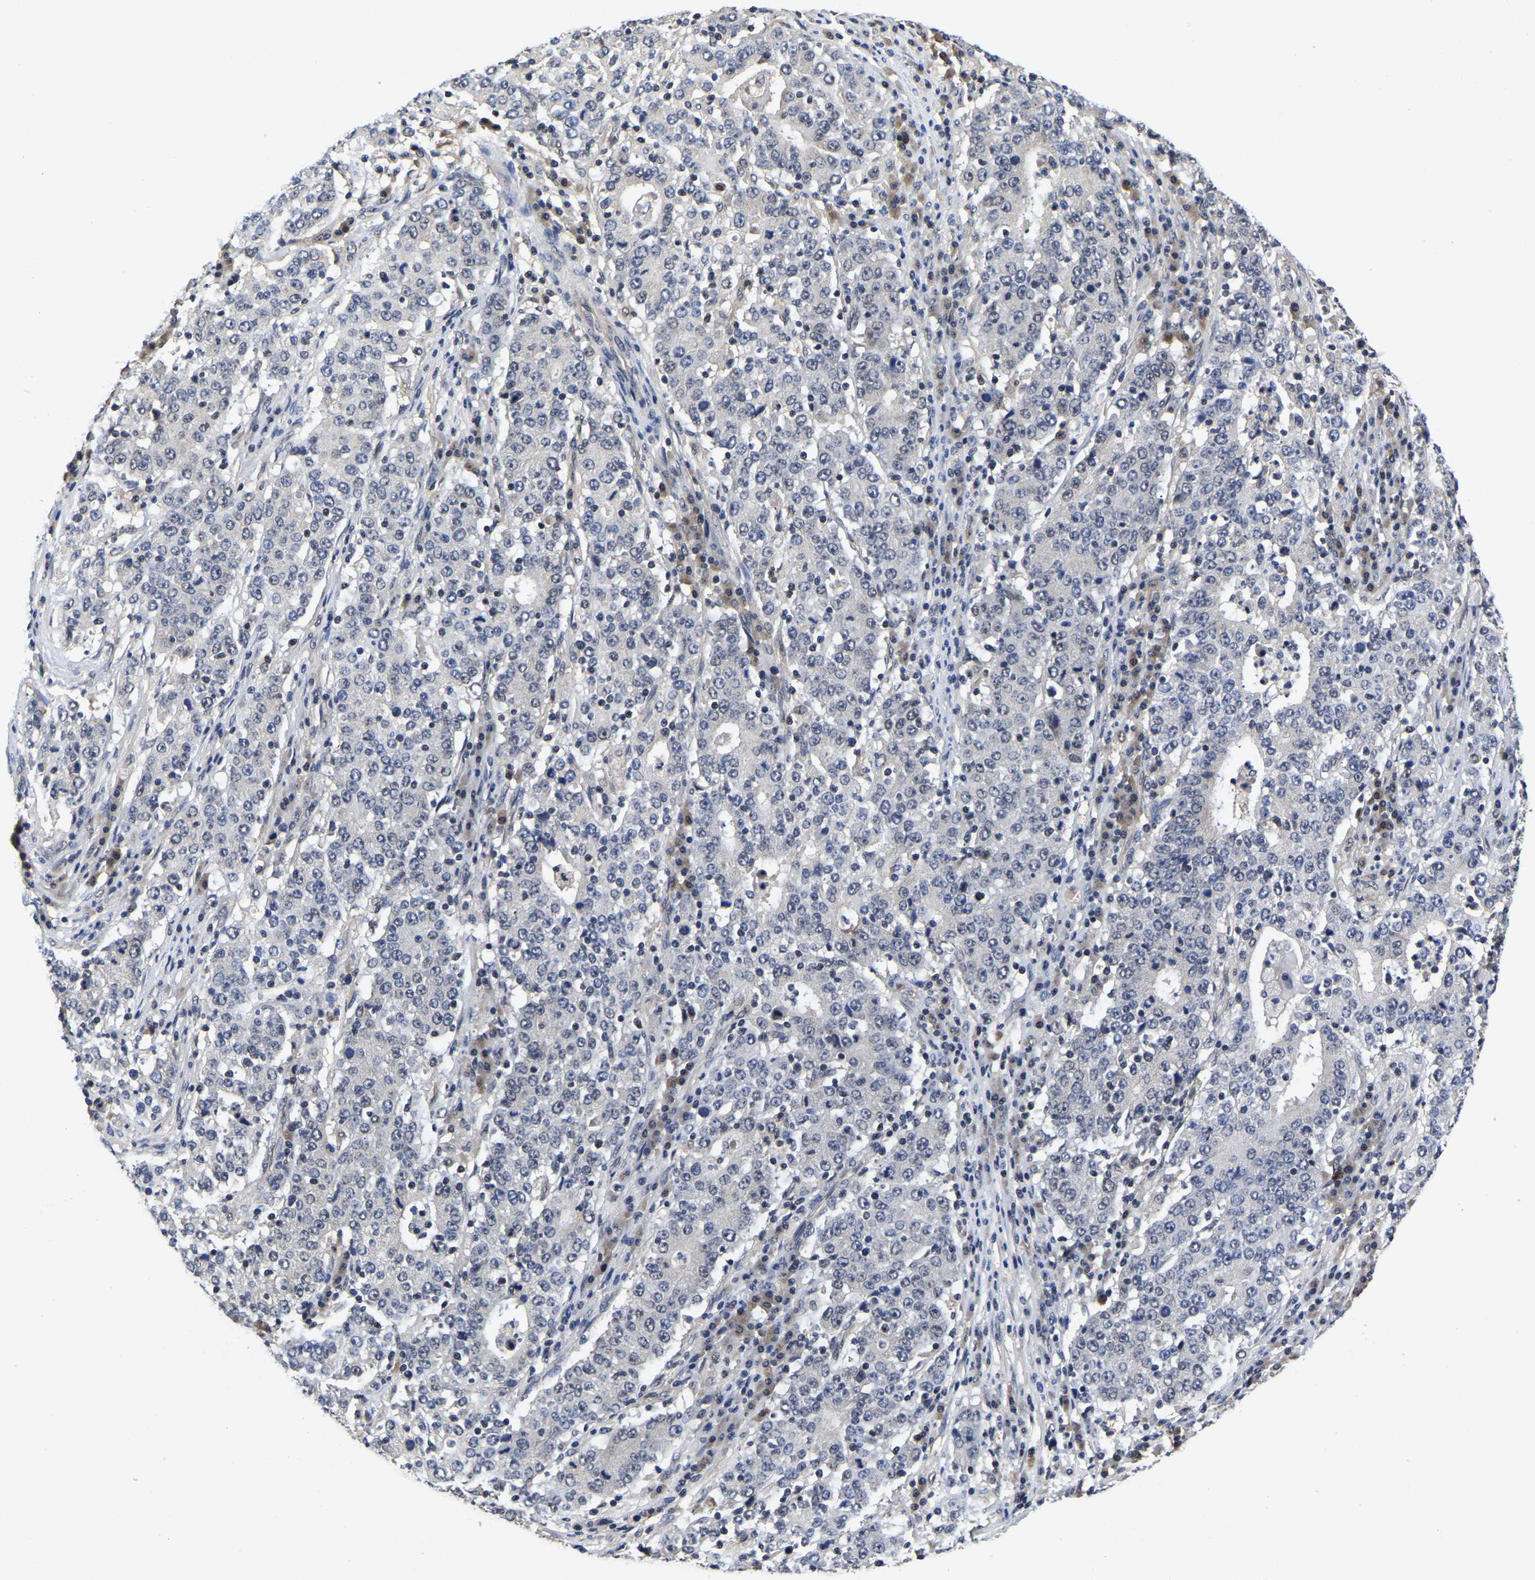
{"staining": {"intensity": "negative", "quantity": "none", "location": "none"}, "tissue": "stomach cancer", "cell_type": "Tumor cells", "image_type": "cancer", "snomed": [{"axis": "morphology", "description": "Adenocarcinoma, NOS"}, {"axis": "topography", "description": "Stomach"}], "caption": "High power microscopy micrograph of an immunohistochemistry histopathology image of stomach cancer (adenocarcinoma), revealing no significant expression in tumor cells.", "gene": "MCOLN2", "patient": {"sex": "male", "age": 59}}